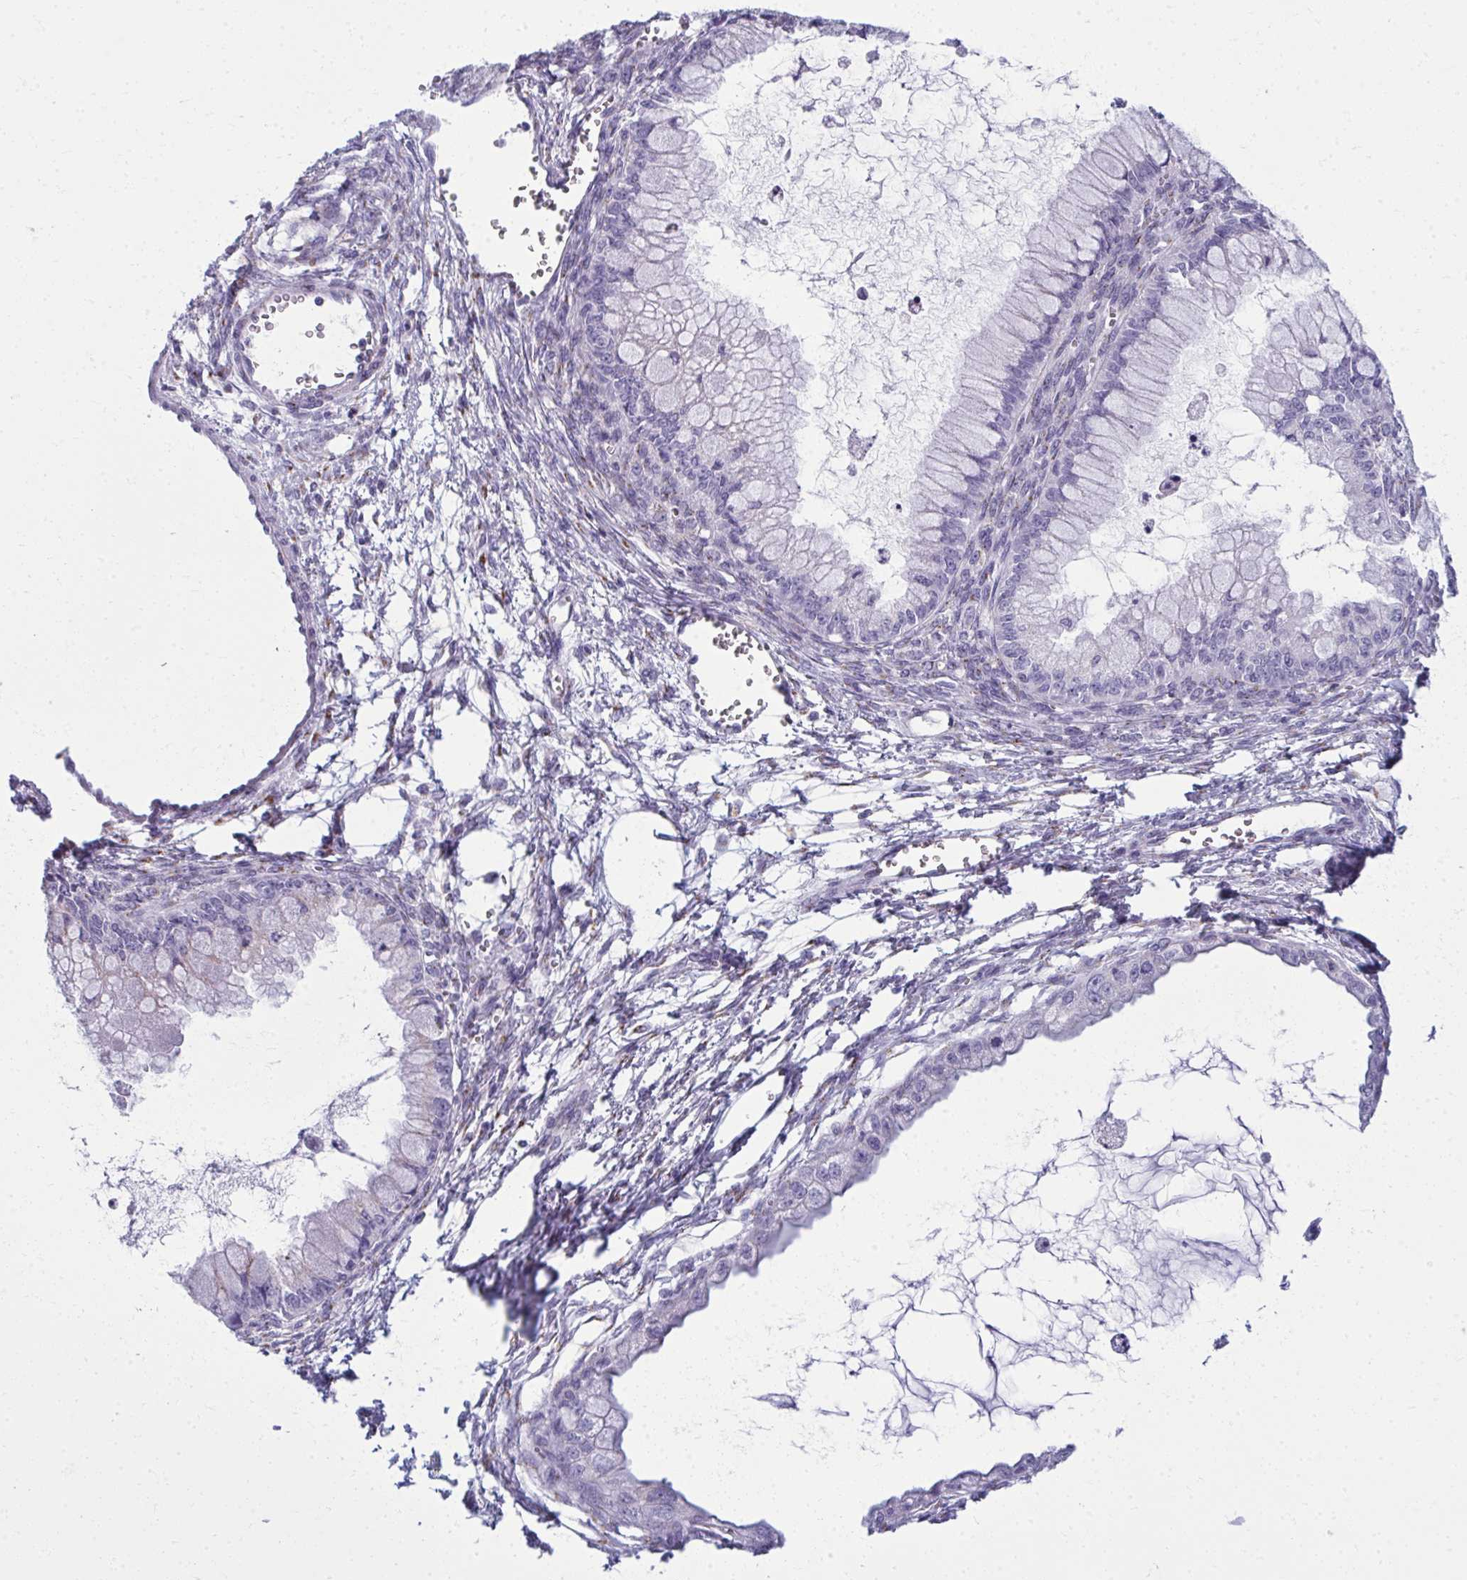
{"staining": {"intensity": "negative", "quantity": "none", "location": "none"}, "tissue": "ovarian cancer", "cell_type": "Tumor cells", "image_type": "cancer", "snomed": [{"axis": "morphology", "description": "Cystadenocarcinoma, mucinous, NOS"}, {"axis": "topography", "description": "Ovary"}], "caption": "Tumor cells are negative for brown protein staining in ovarian cancer (mucinous cystadenocarcinoma). Brightfield microscopy of immunohistochemistry (IHC) stained with DAB (3,3'-diaminobenzidine) (brown) and hematoxylin (blue), captured at high magnification.", "gene": "DTX4", "patient": {"sex": "female", "age": 34}}